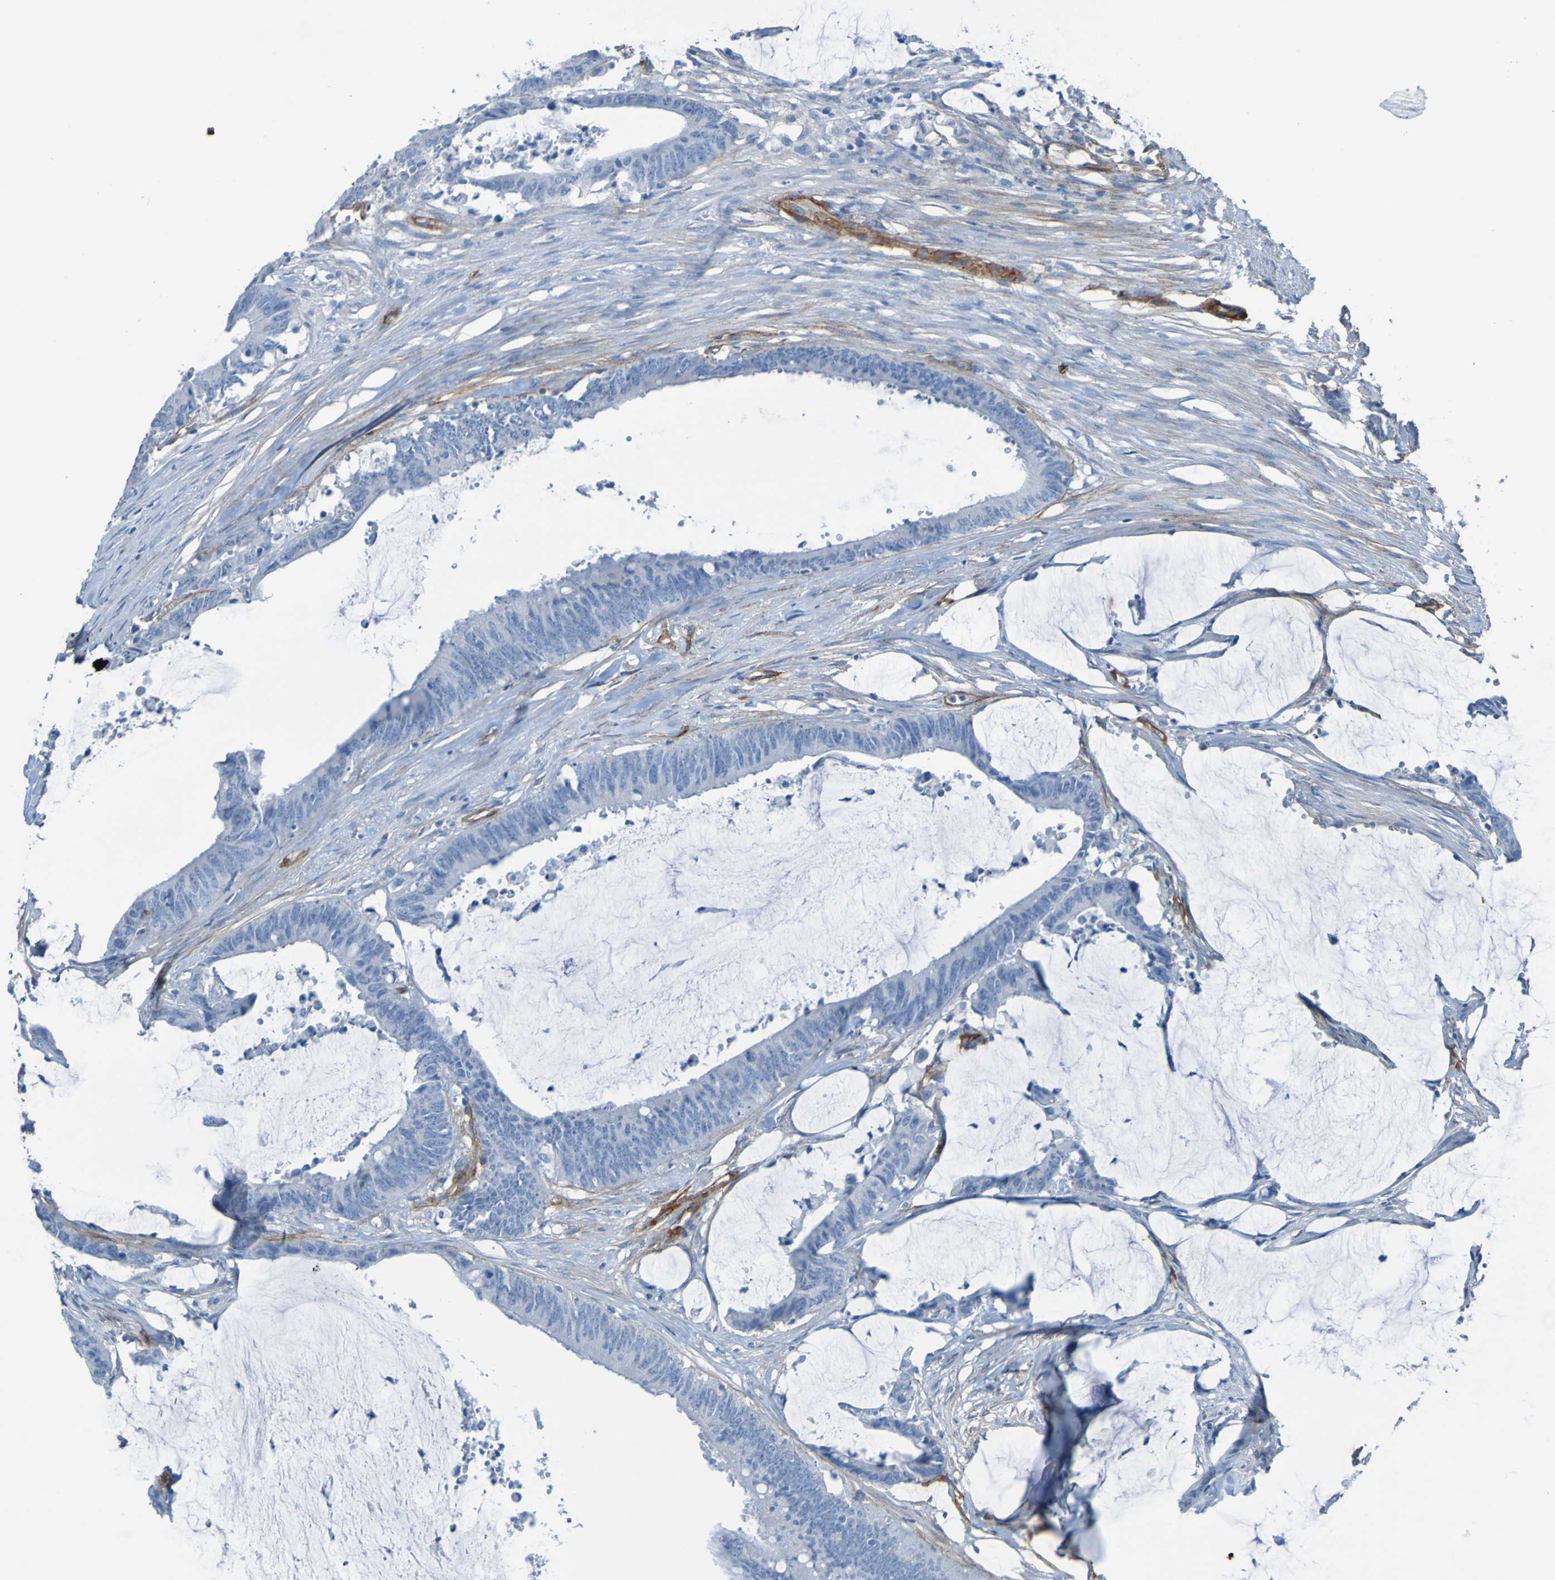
{"staining": {"intensity": "negative", "quantity": "none", "location": "none"}, "tissue": "colorectal cancer", "cell_type": "Tumor cells", "image_type": "cancer", "snomed": [{"axis": "morphology", "description": "Adenocarcinoma, NOS"}, {"axis": "topography", "description": "Rectum"}], "caption": "The image shows no staining of tumor cells in colorectal cancer (adenocarcinoma).", "gene": "COL4A2", "patient": {"sex": "female", "age": 66}}